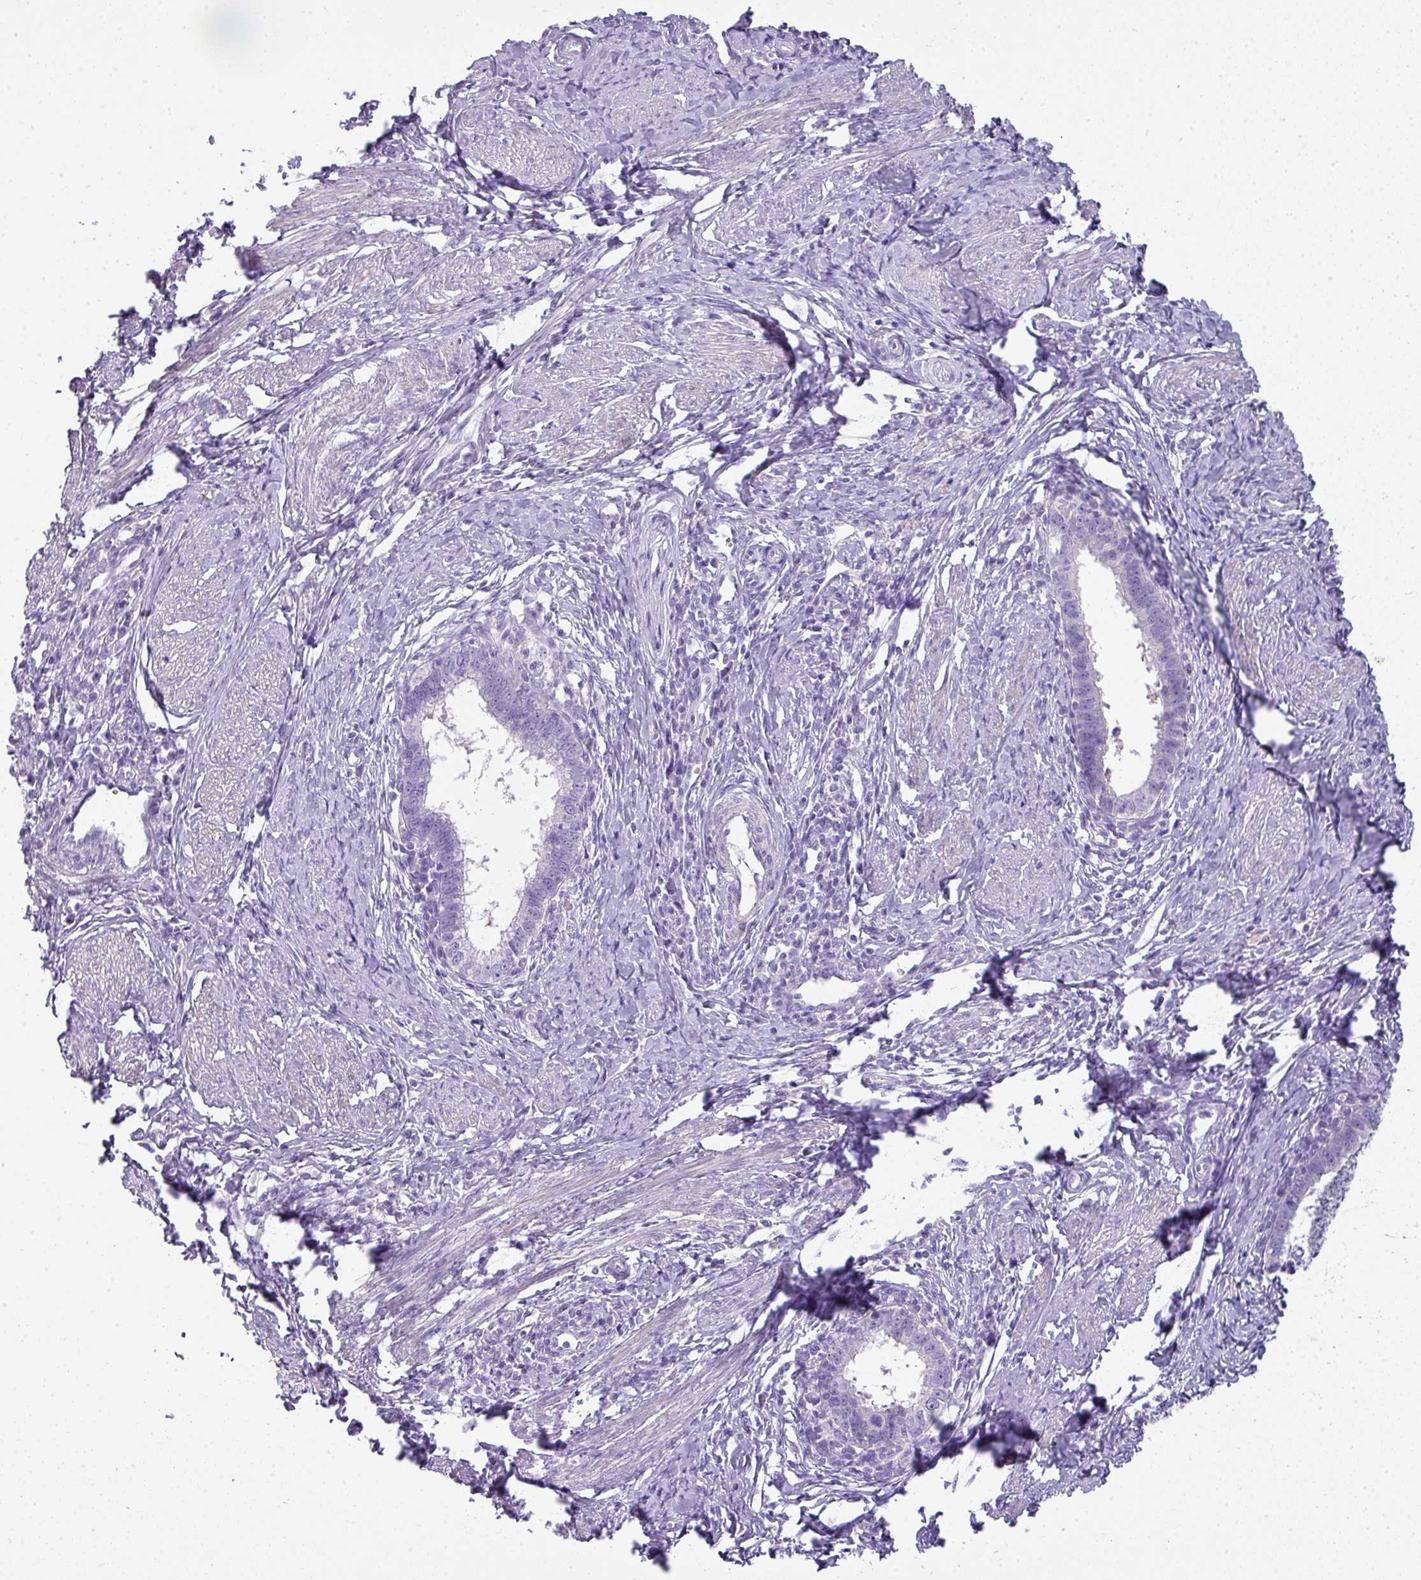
{"staining": {"intensity": "negative", "quantity": "none", "location": "none"}, "tissue": "cervical cancer", "cell_type": "Tumor cells", "image_type": "cancer", "snomed": [{"axis": "morphology", "description": "Adenocarcinoma, NOS"}, {"axis": "topography", "description": "Cervix"}], "caption": "Tumor cells show no significant positivity in cervical cancer.", "gene": "GLI4", "patient": {"sex": "female", "age": 36}}